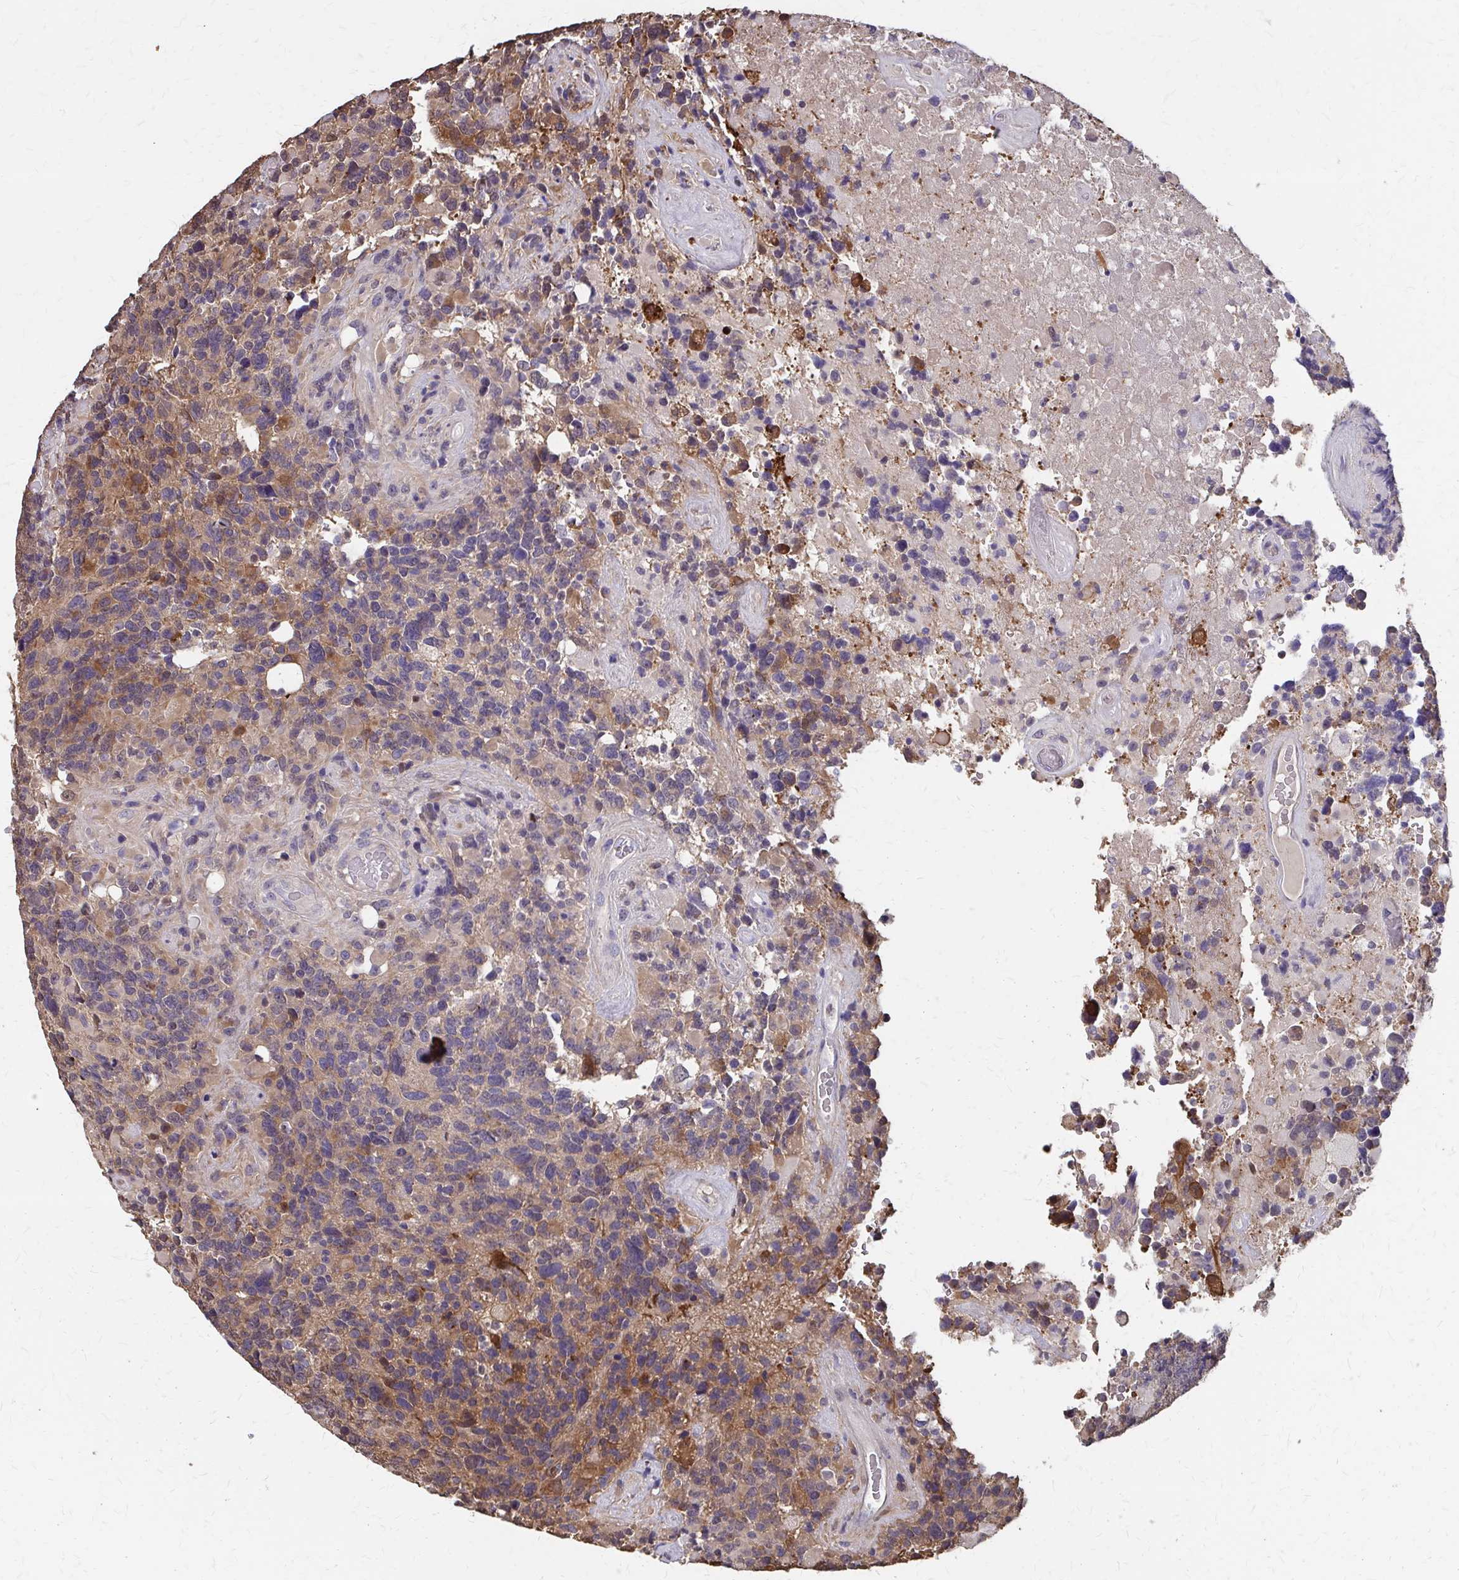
{"staining": {"intensity": "weak", "quantity": "<25%", "location": "cytoplasmic/membranous"}, "tissue": "glioma", "cell_type": "Tumor cells", "image_type": "cancer", "snomed": [{"axis": "morphology", "description": "Glioma, malignant, High grade"}, {"axis": "topography", "description": "Brain"}], "caption": "Malignant glioma (high-grade) was stained to show a protein in brown. There is no significant staining in tumor cells.", "gene": "IFI44L", "patient": {"sex": "female", "age": 40}}